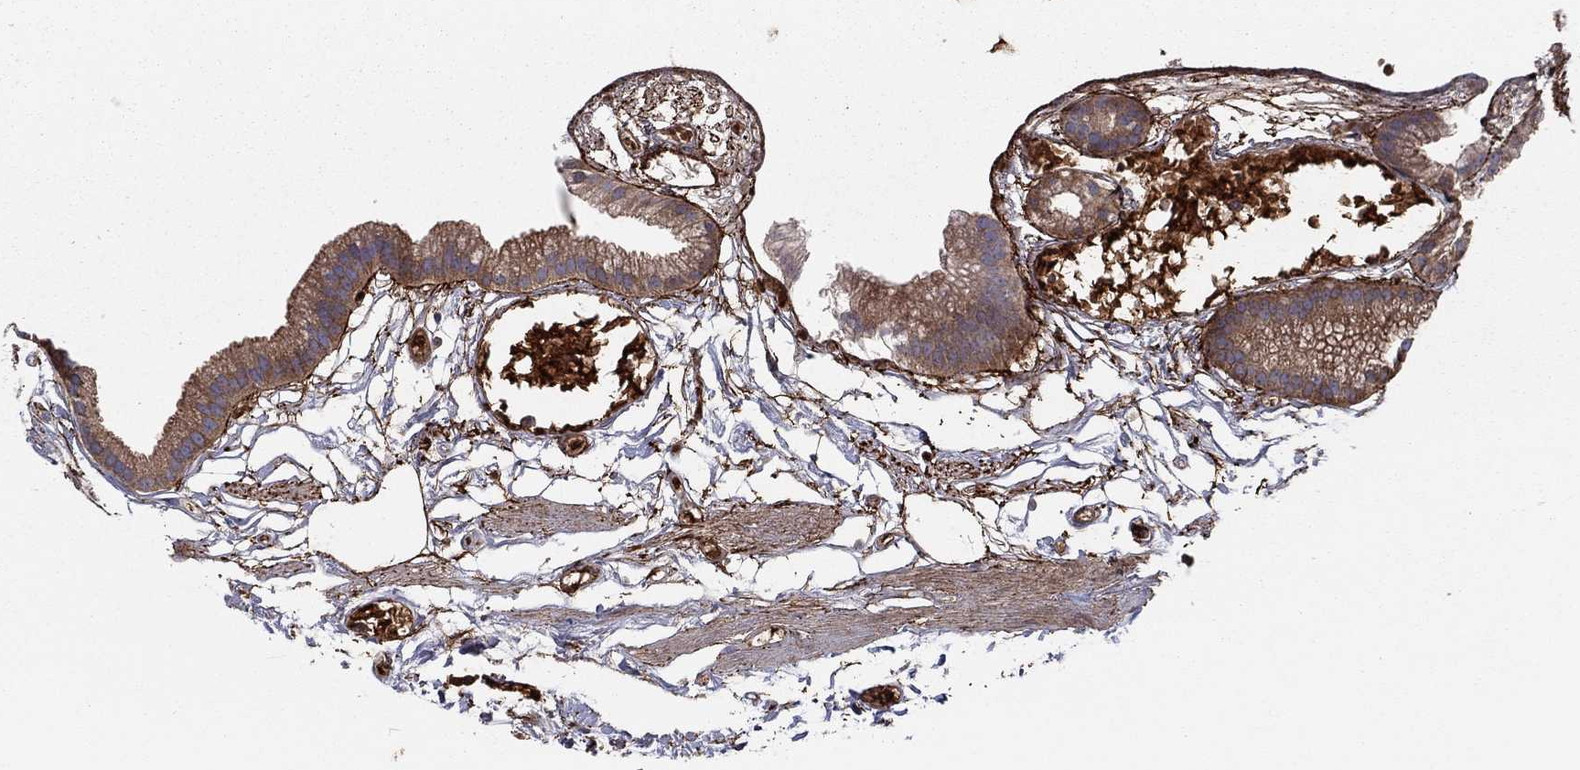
{"staining": {"intensity": "moderate", "quantity": "<25%", "location": "cytoplasmic/membranous"}, "tissue": "gallbladder", "cell_type": "Glandular cells", "image_type": "normal", "snomed": [{"axis": "morphology", "description": "Normal tissue, NOS"}, {"axis": "topography", "description": "Gallbladder"}], "caption": "Human gallbladder stained with a brown dye exhibits moderate cytoplasmic/membranous positive positivity in about <25% of glandular cells.", "gene": "RNF123", "patient": {"sex": "female", "age": 45}}